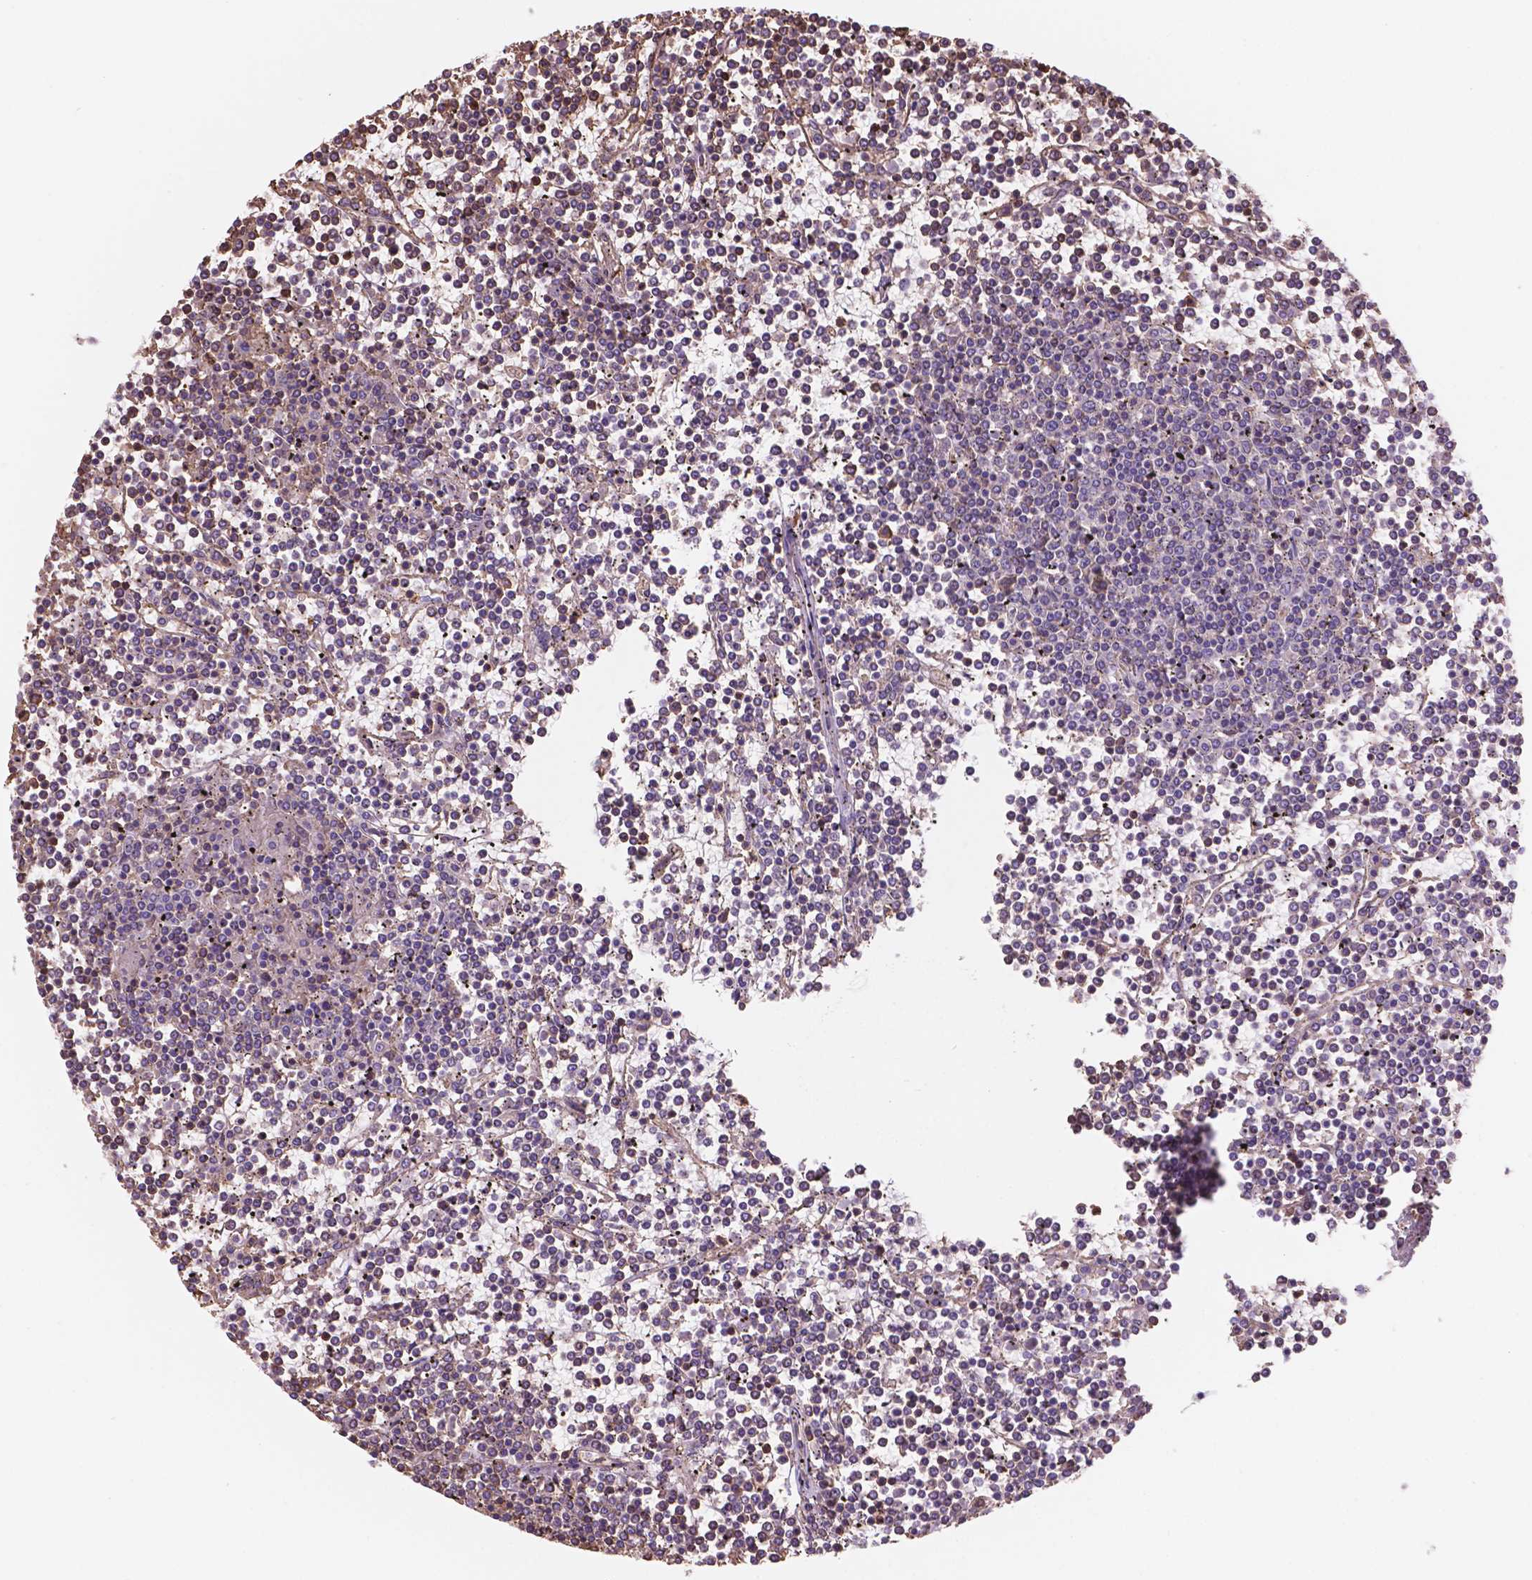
{"staining": {"intensity": "negative", "quantity": "none", "location": "none"}, "tissue": "lymphoma", "cell_type": "Tumor cells", "image_type": "cancer", "snomed": [{"axis": "morphology", "description": "Malignant lymphoma, non-Hodgkin's type, Low grade"}, {"axis": "topography", "description": "Spleen"}], "caption": "Micrograph shows no significant protein positivity in tumor cells of low-grade malignant lymphoma, non-Hodgkin's type. Brightfield microscopy of immunohistochemistry stained with DAB (brown) and hematoxylin (blue), captured at high magnification.", "gene": "NIPA2", "patient": {"sex": "female", "age": 19}}